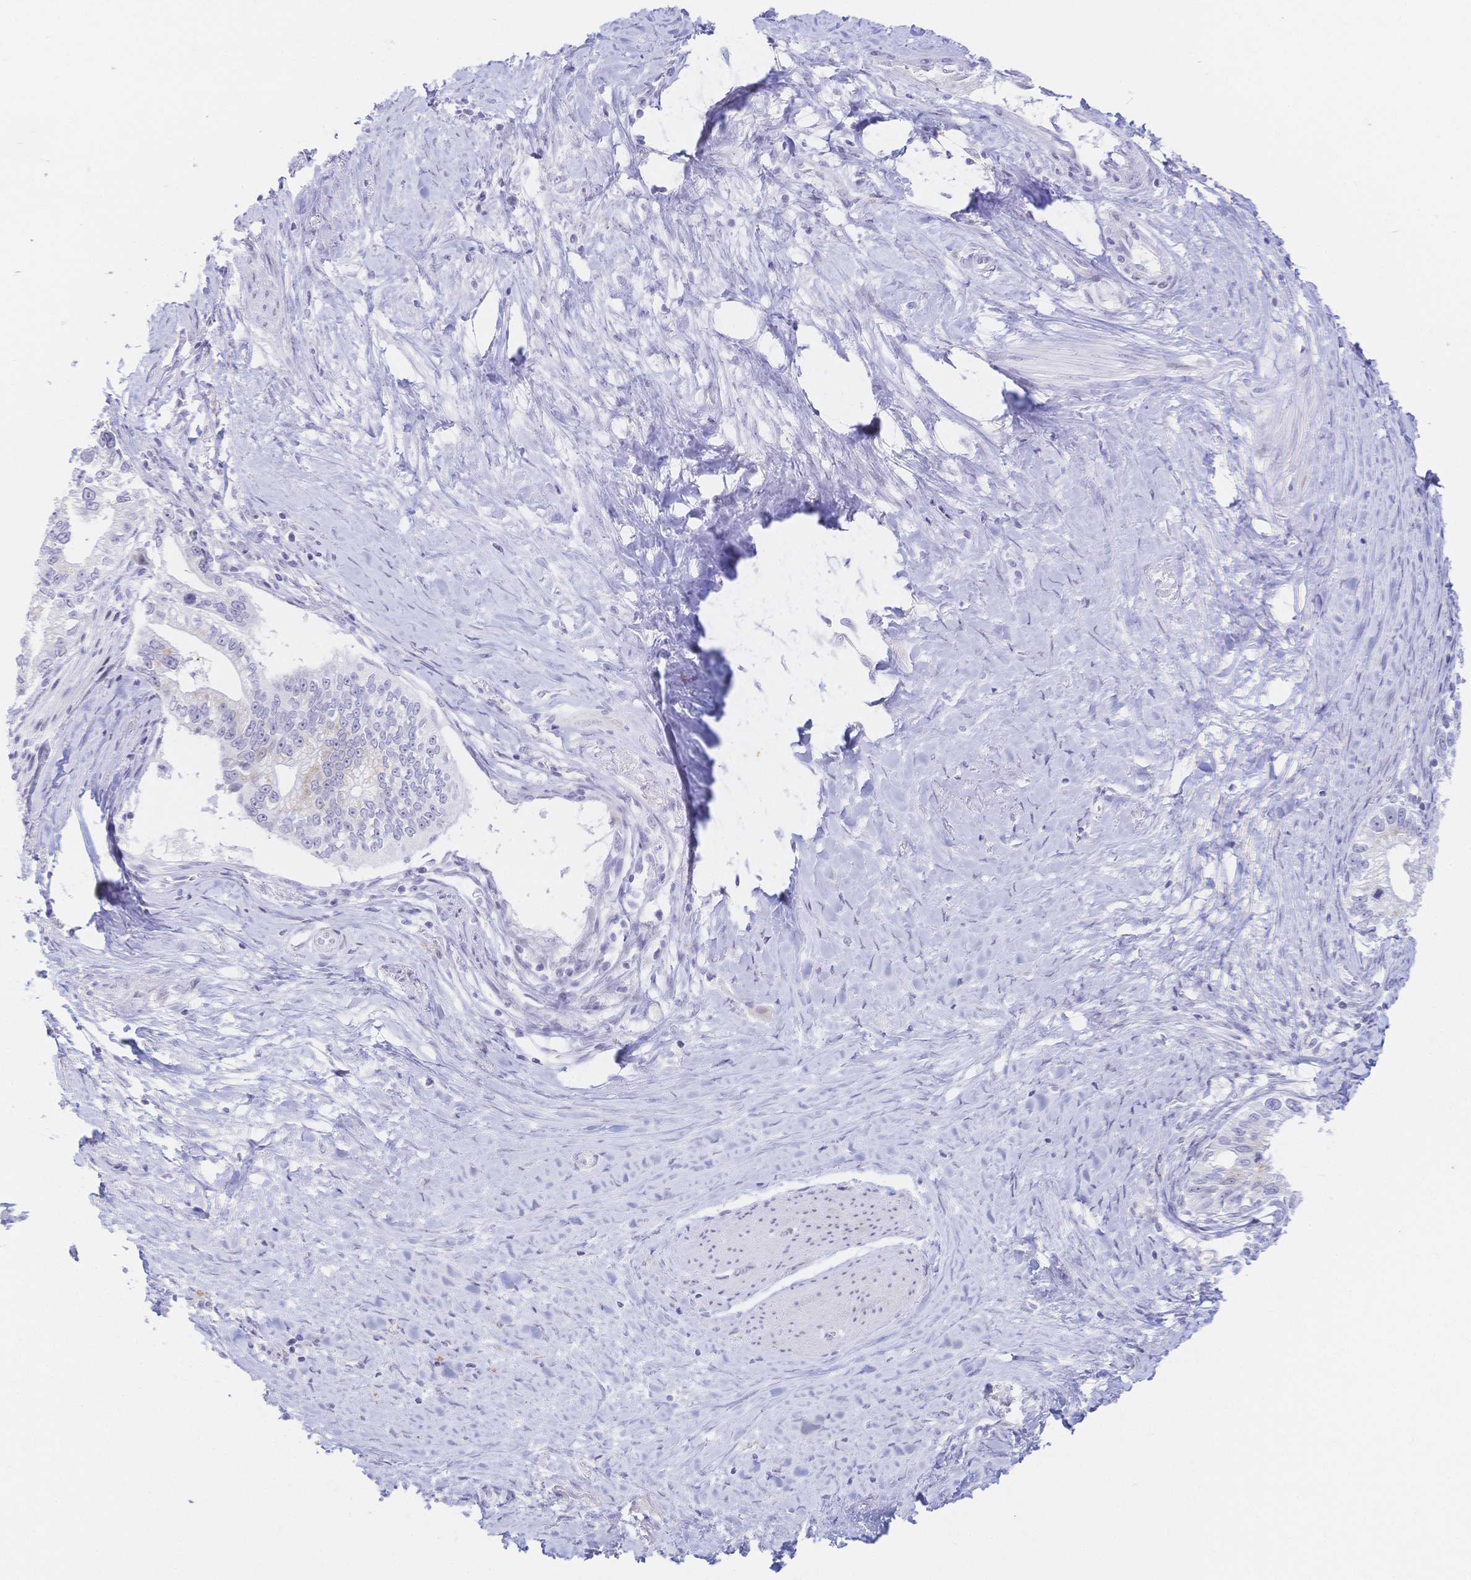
{"staining": {"intensity": "weak", "quantity": "25%-75%", "location": "cytoplasmic/membranous"}, "tissue": "pancreatic cancer", "cell_type": "Tumor cells", "image_type": "cancer", "snomed": [{"axis": "morphology", "description": "Adenocarcinoma, NOS"}, {"axis": "topography", "description": "Pancreas"}], "caption": "There is low levels of weak cytoplasmic/membranous expression in tumor cells of pancreatic adenocarcinoma, as demonstrated by immunohistochemical staining (brown color).", "gene": "CR2", "patient": {"sex": "male", "age": 70}}